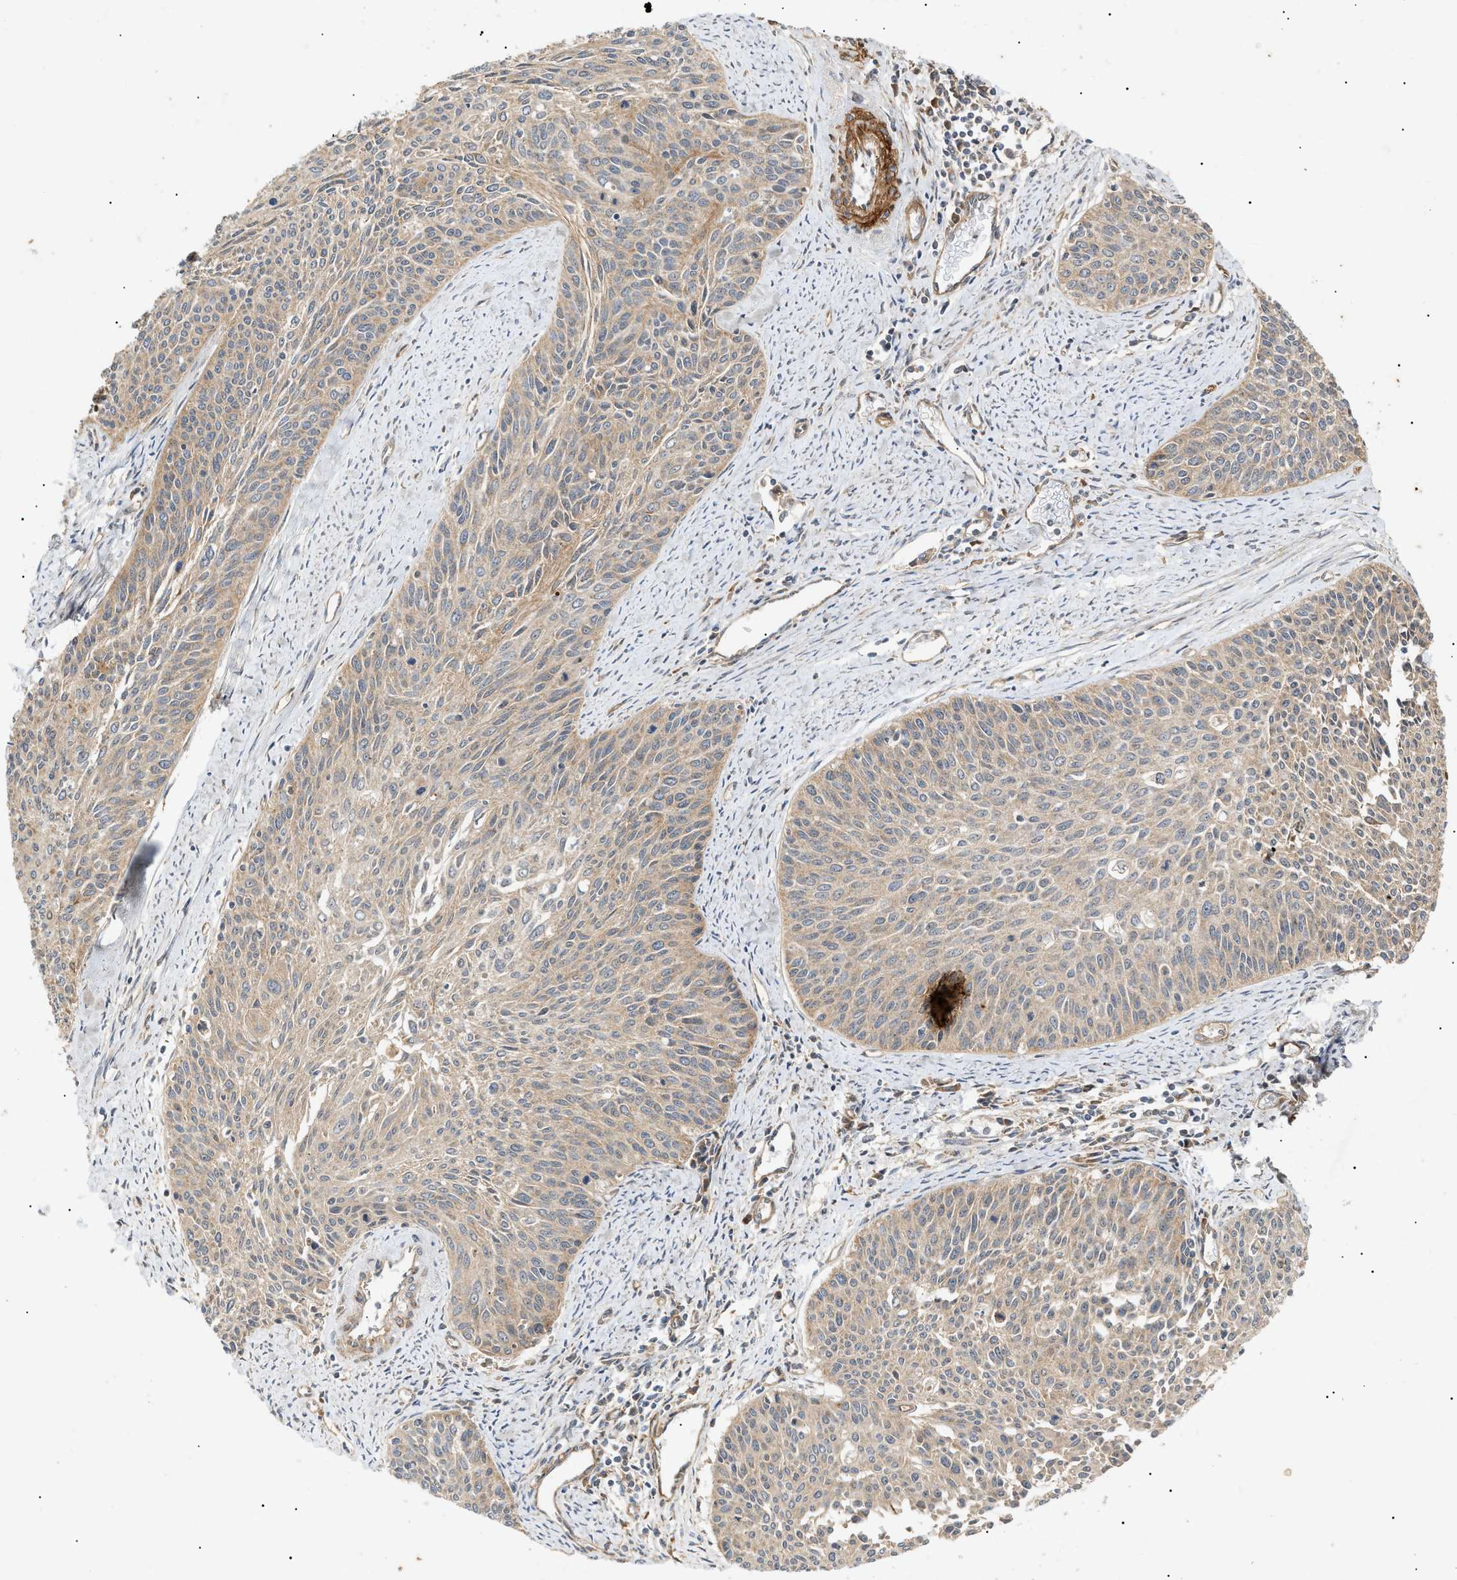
{"staining": {"intensity": "weak", "quantity": ">75%", "location": "cytoplasmic/membranous"}, "tissue": "cervical cancer", "cell_type": "Tumor cells", "image_type": "cancer", "snomed": [{"axis": "morphology", "description": "Squamous cell carcinoma, NOS"}, {"axis": "topography", "description": "Cervix"}], "caption": "Immunohistochemical staining of human squamous cell carcinoma (cervical) shows low levels of weak cytoplasmic/membranous staining in about >75% of tumor cells. (Stains: DAB (3,3'-diaminobenzidine) in brown, nuclei in blue, Microscopy: brightfield microscopy at high magnification).", "gene": "MTCH1", "patient": {"sex": "female", "age": 55}}